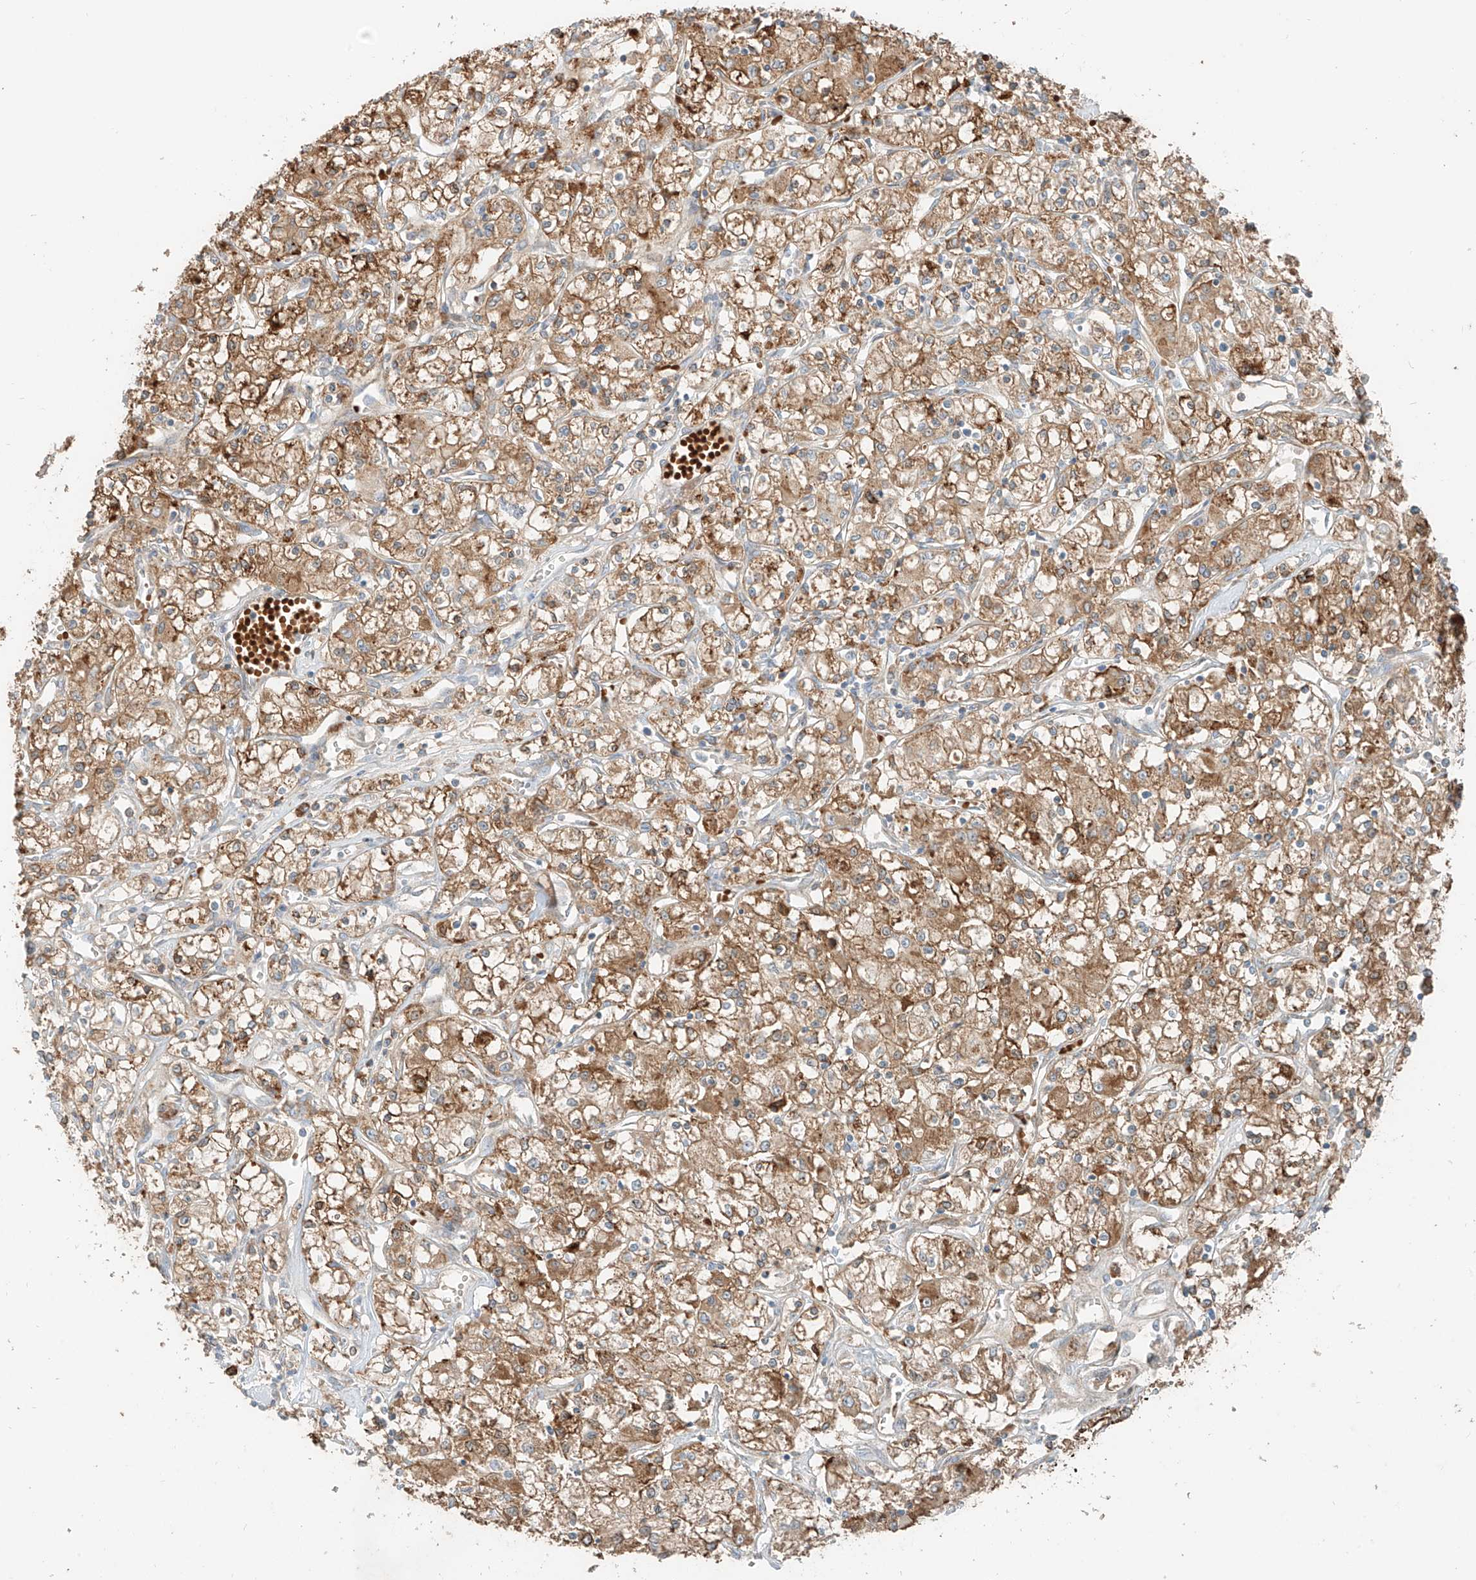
{"staining": {"intensity": "moderate", "quantity": ">75%", "location": "cytoplasmic/membranous"}, "tissue": "renal cancer", "cell_type": "Tumor cells", "image_type": "cancer", "snomed": [{"axis": "morphology", "description": "Adenocarcinoma, NOS"}, {"axis": "topography", "description": "Kidney"}], "caption": "Moderate cytoplasmic/membranous protein staining is seen in about >75% of tumor cells in adenocarcinoma (renal). The staining was performed using DAB (3,3'-diaminobenzidine), with brown indicating positive protein expression. Nuclei are stained blue with hematoxylin.", "gene": "FSTL1", "patient": {"sex": "female", "age": 59}}